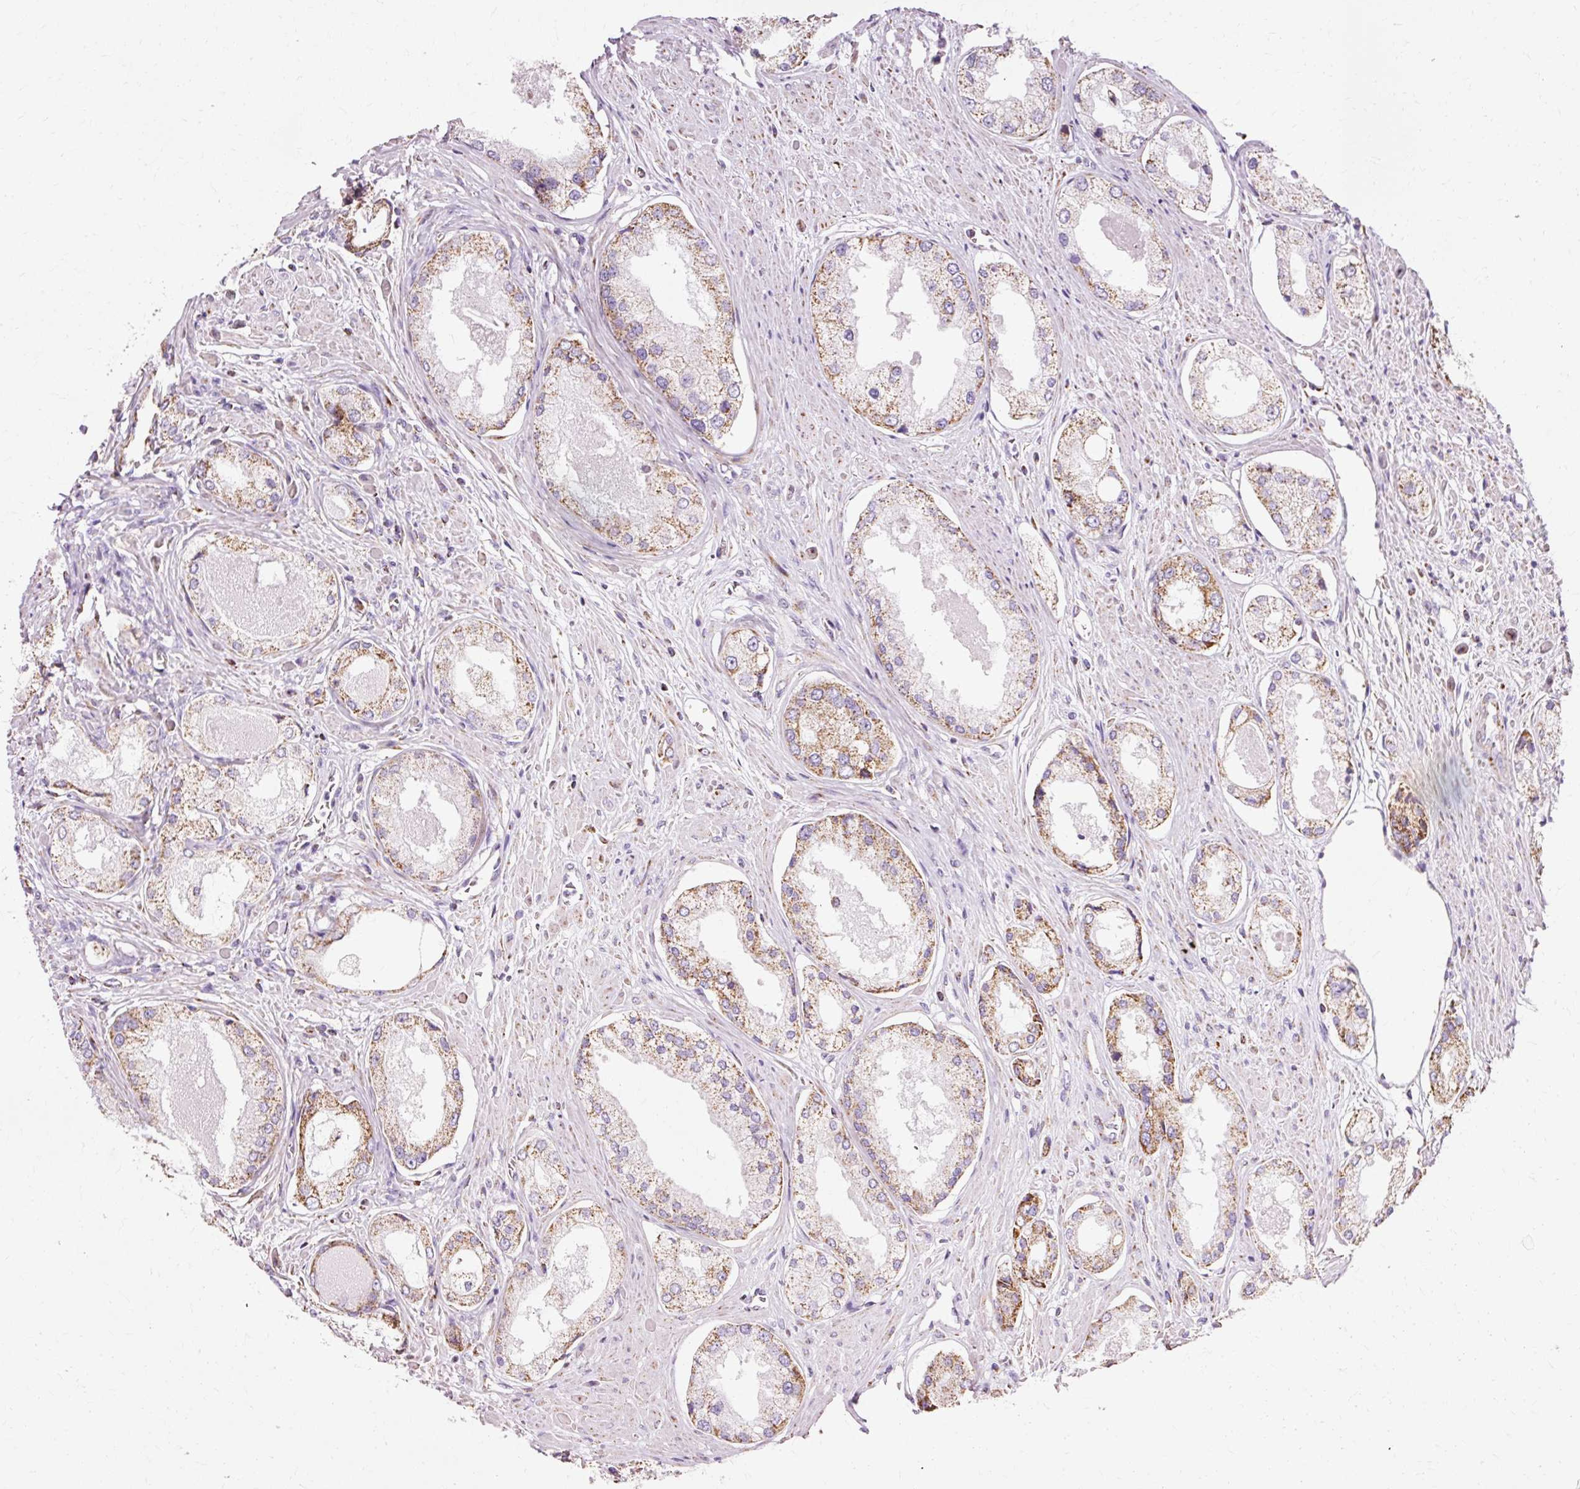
{"staining": {"intensity": "moderate", "quantity": "25%-75%", "location": "cytoplasmic/membranous"}, "tissue": "prostate cancer", "cell_type": "Tumor cells", "image_type": "cancer", "snomed": [{"axis": "morphology", "description": "Adenocarcinoma, Low grade"}, {"axis": "topography", "description": "Prostate"}], "caption": "This is a photomicrograph of immunohistochemistry staining of prostate adenocarcinoma (low-grade), which shows moderate positivity in the cytoplasmic/membranous of tumor cells.", "gene": "ATP5PO", "patient": {"sex": "male", "age": 68}}